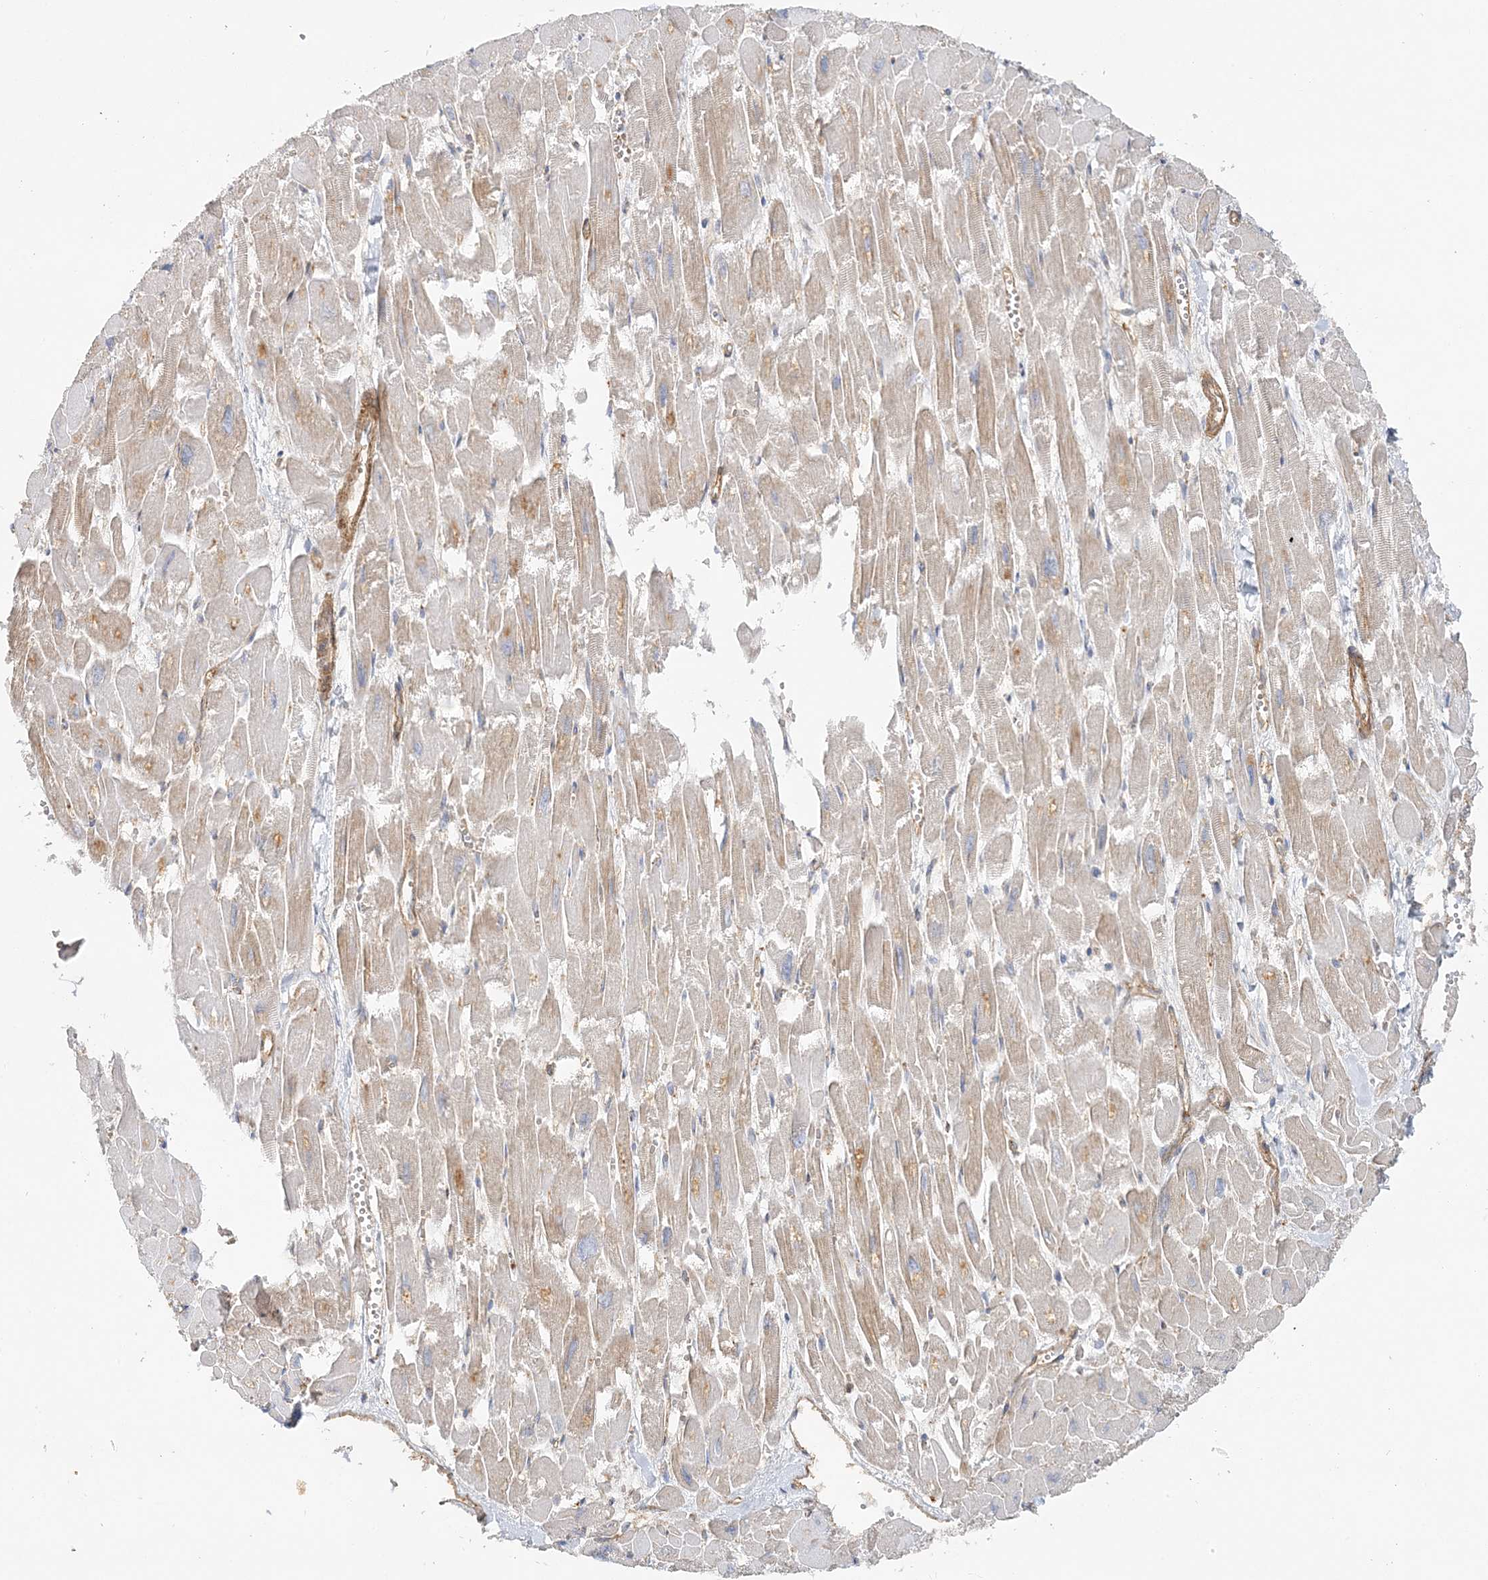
{"staining": {"intensity": "weak", "quantity": "<25%", "location": "cytoplasmic/membranous"}, "tissue": "heart muscle", "cell_type": "Cardiomyocytes", "image_type": "normal", "snomed": [{"axis": "morphology", "description": "Normal tissue, NOS"}, {"axis": "topography", "description": "Heart"}], "caption": "Immunohistochemistry (IHC) photomicrograph of normal heart muscle: human heart muscle stained with DAB displays no significant protein expression in cardiomyocytes.", "gene": "MAT2B", "patient": {"sex": "male", "age": 54}}